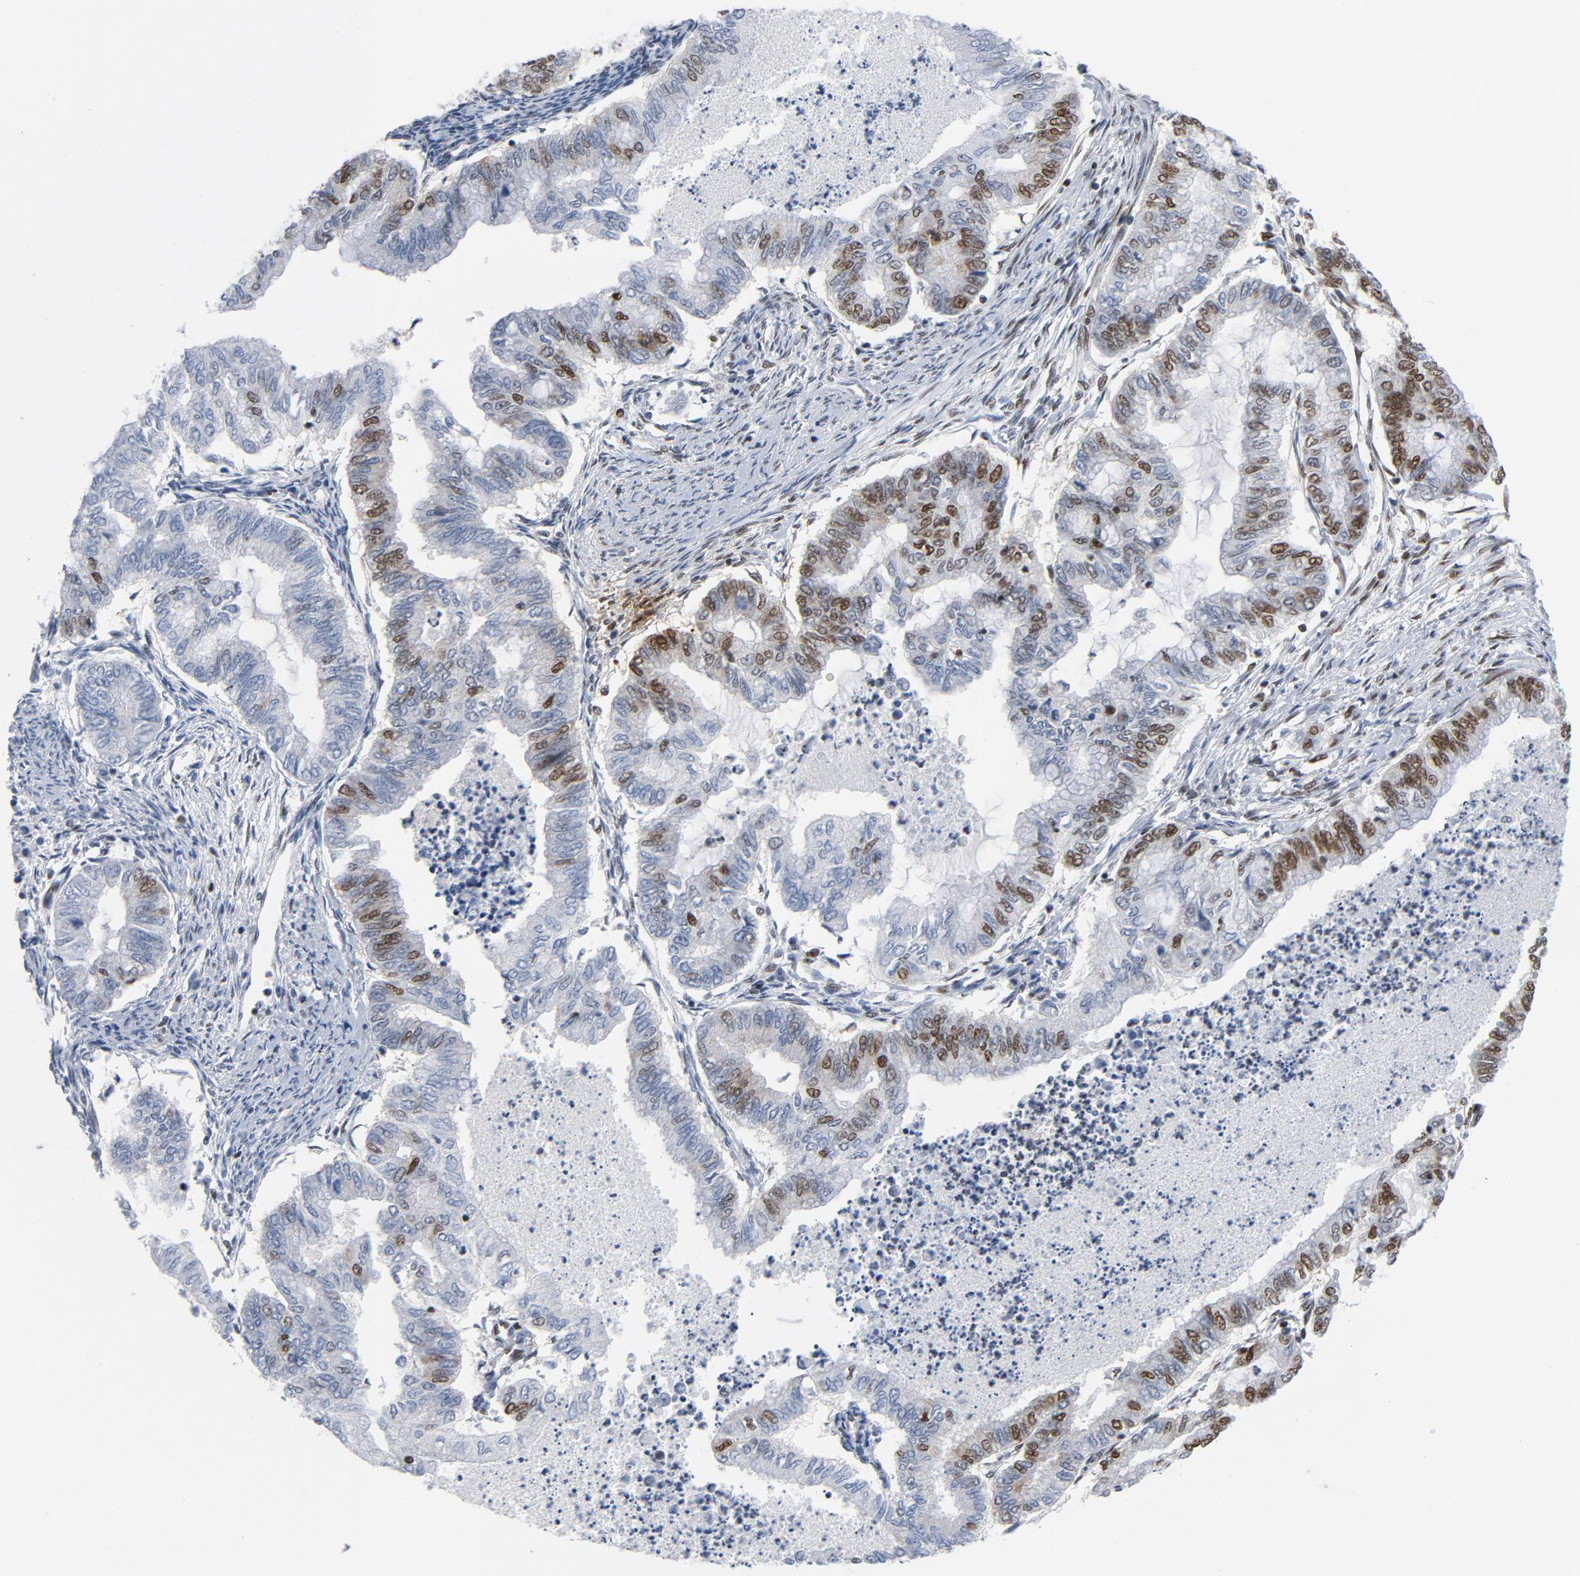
{"staining": {"intensity": "moderate", "quantity": "25%-75%", "location": "nuclear"}, "tissue": "endometrial cancer", "cell_type": "Tumor cells", "image_type": "cancer", "snomed": [{"axis": "morphology", "description": "Adenocarcinoma, NOS"}, {"axis": "topography", "description": "Endometrium"}], "caption": "Adenocarcinoma (endometrial) stained for a protein (brown) displays moderate nuclear positive staining in about 25%-75% of tumor cells.", "gene": "CSTF2", "patient": {"sex": "female", "age": 79}}